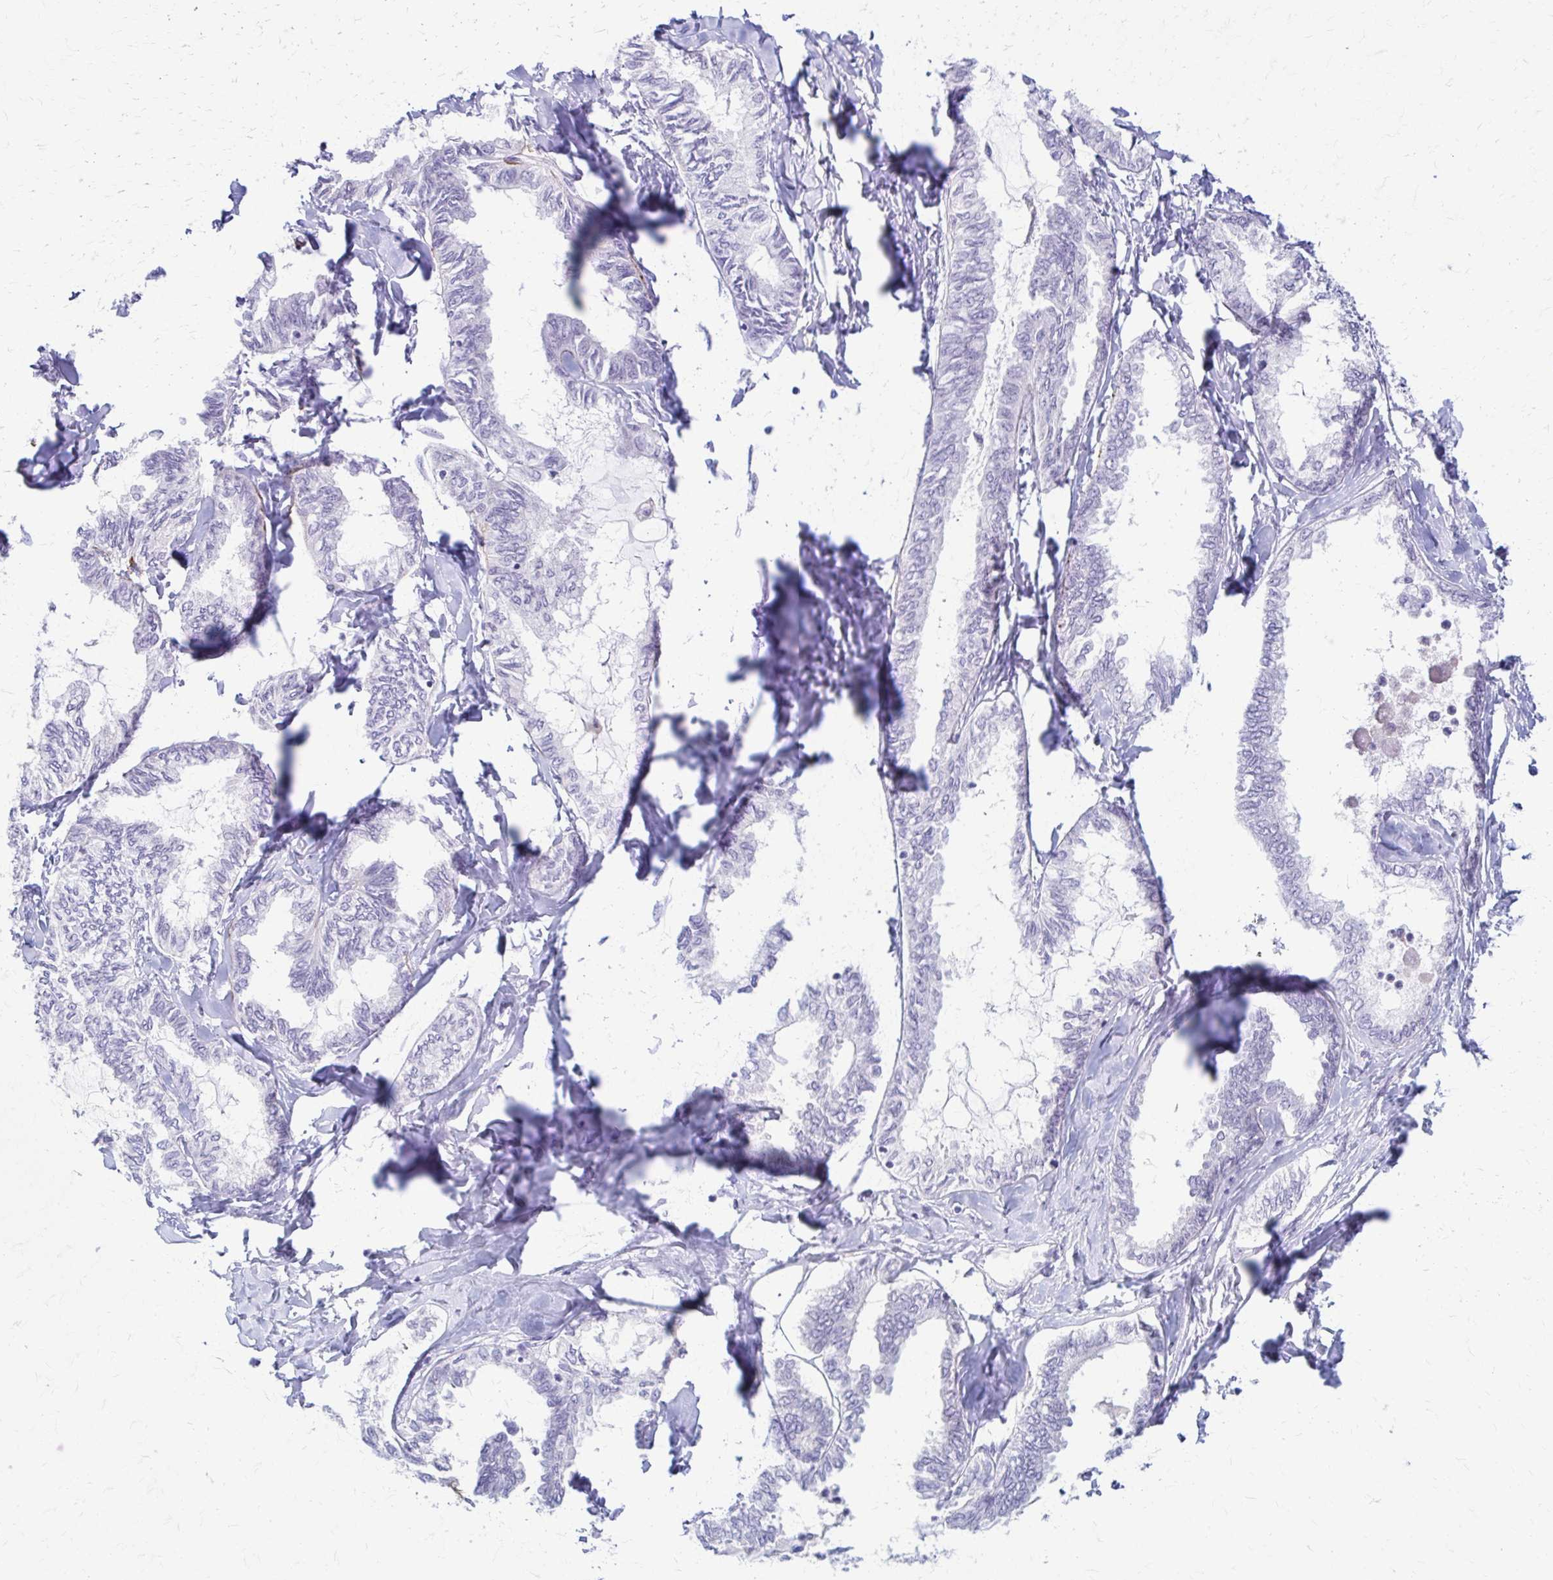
{"staining": {"intensity": "negative", "quantity": "none", "location": "none"}, "tissue": "ovarian cancer", "cell_type": "Tumor cells", "image_type": "cancer", "snomed": [{"axis": "morphology", "description": "Carcinoma, endometroid"}, {"axis": "topography", "description": "Ovary"}], "caption": "Immunohistochemistry image of human ovarian cancer stained for a protein (brown), which displays no staining in tumor cells.", "gene": "RHOBTB2", "patient": {"sex": "female", "age": 70}}